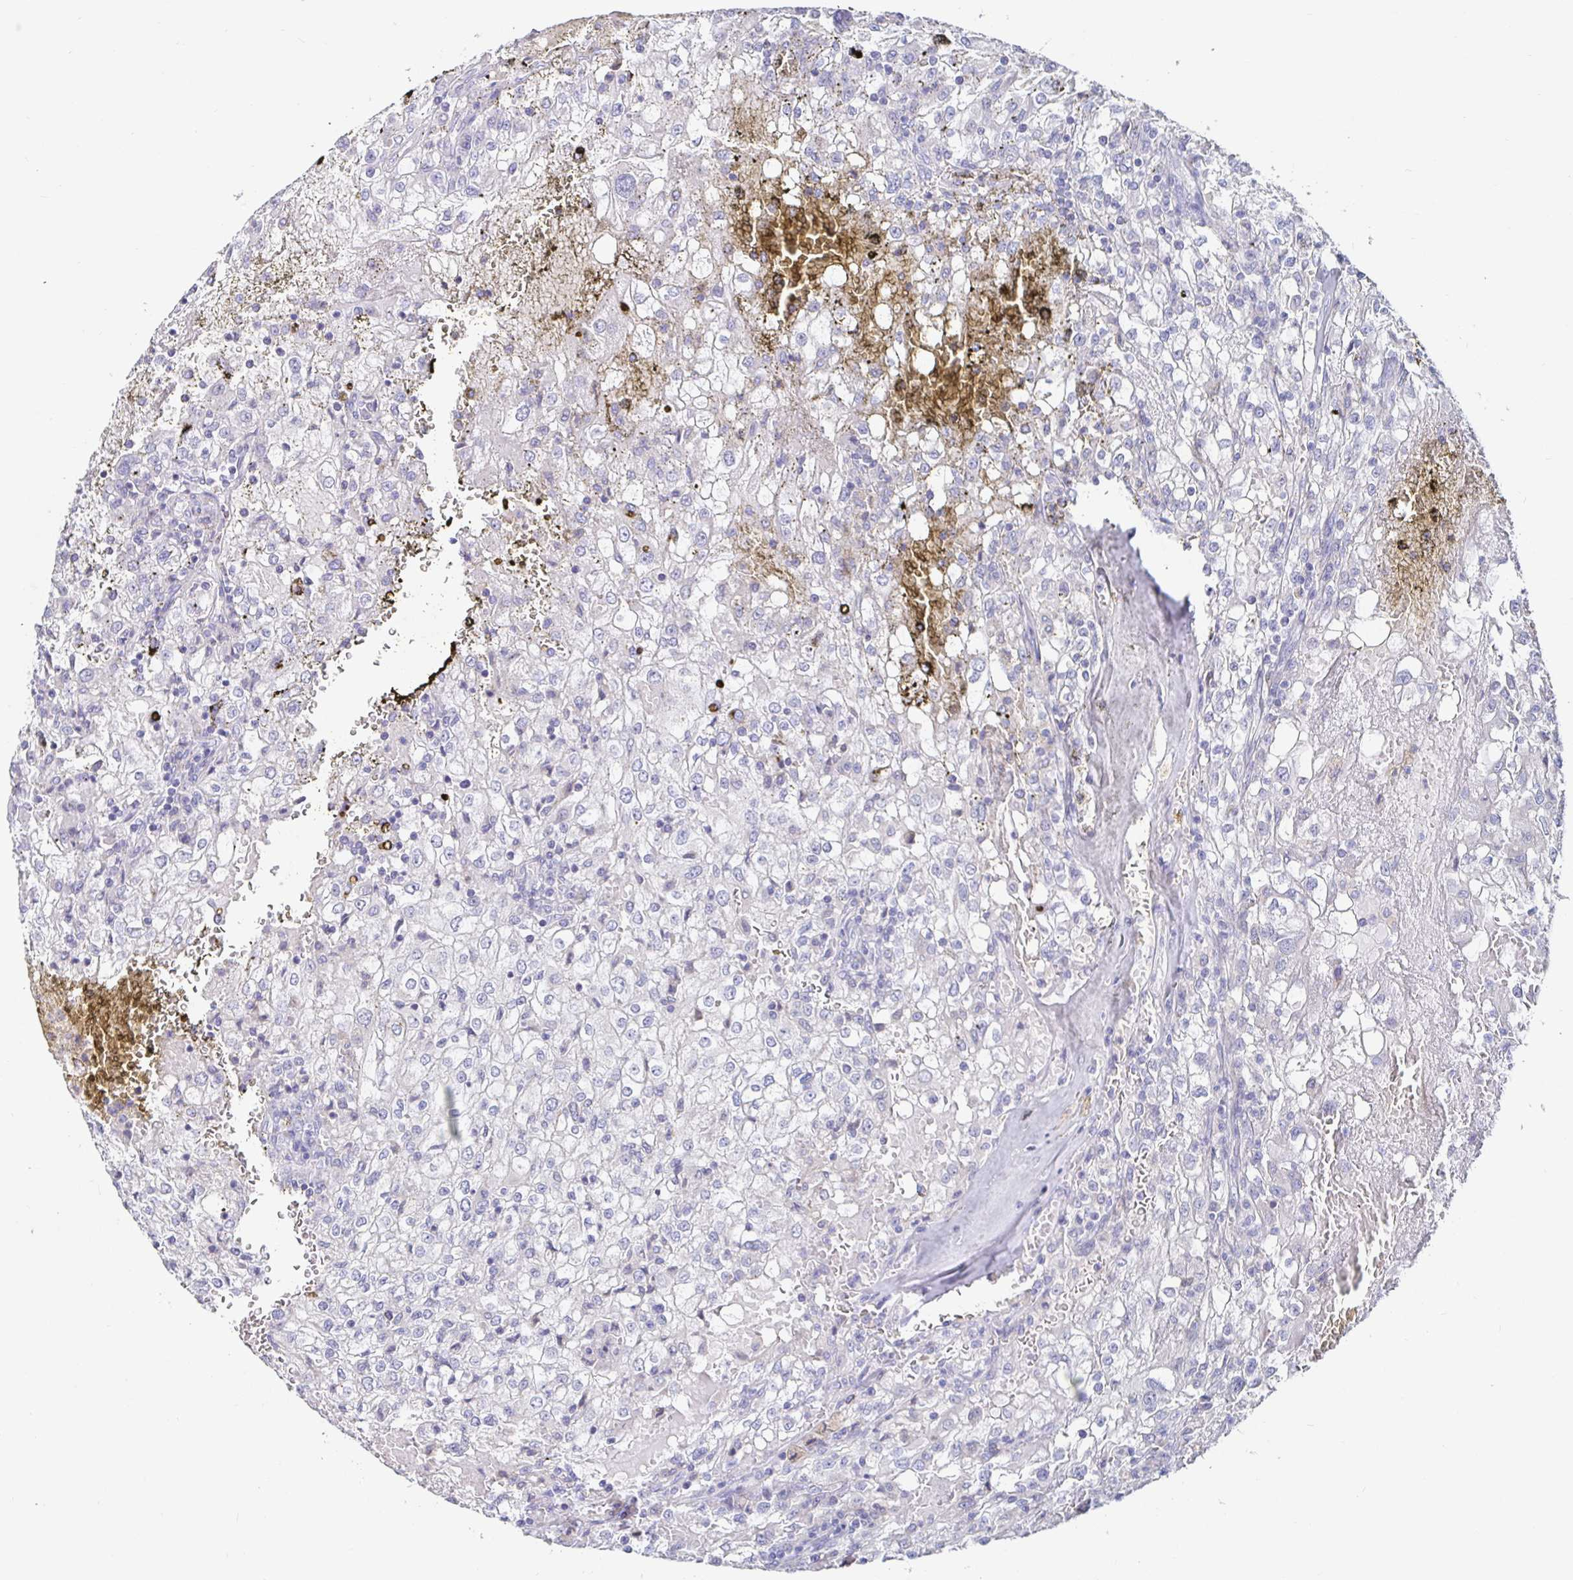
{"staining": {"intensity": "negative", "quantity": "none", "location": "none"}, "tissue": "renal cancer", "cell_type": "Tumor cells", "image_type": "cancer", "snomed": [{"axis": "morphology", "description": "Adenocarcinoma, NOS"}, {"axis": "topography", "description": "Kidney"}], "caption": "A high-resolution histopathology image shows immunohistochemistry staining of renal adenocarcinoma, which shows no significant positivity in tumor cells.", "gene": "SPPL3", "patient": {"sex": "female", "age": 74}}